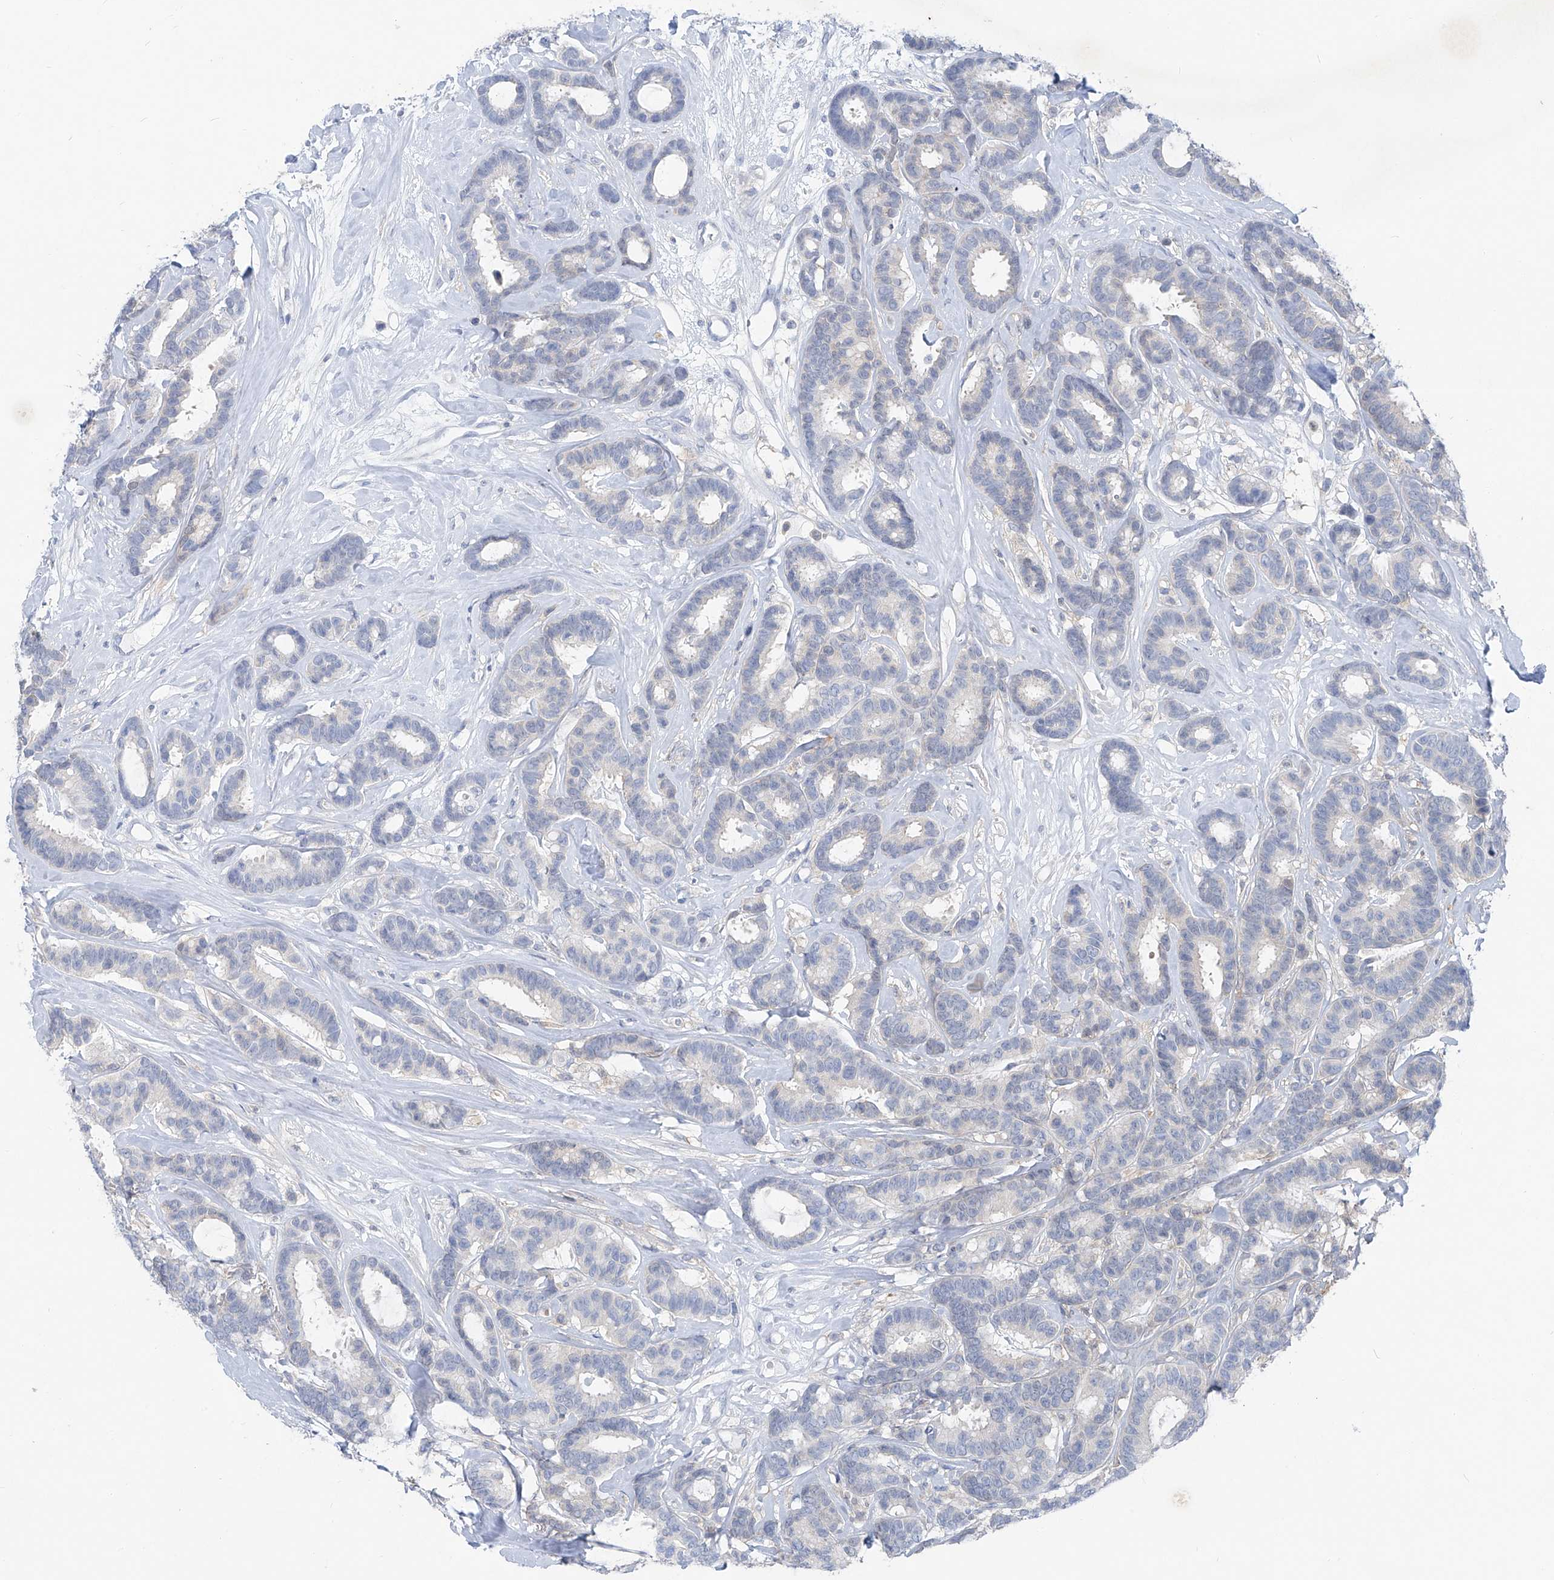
{"staining": {"intensity": "negative", "quantity": "none", "location": "none"}, "tissue": "breast cancer", "cell_type": "Tumor cells", "image_type": "cancer", "snomed": [{"axis": "morphology", "description": "Duct carcinoma"}, {"axis": "topography", "description": "Breast"}], "caption": "Immunohistochemistry (IHC) micrograph of invasive ductal carcinoma (breast) stained for a protein (brown), which shows no expression in tumor cells. (Stains: DAB immunohistochemistry (IHC) with hematoxylin counter stain, Microscopy: brightfield microscopy at high magnification).", "gene": "UFL1", "patient": {"sex": "female", "age": 87}}